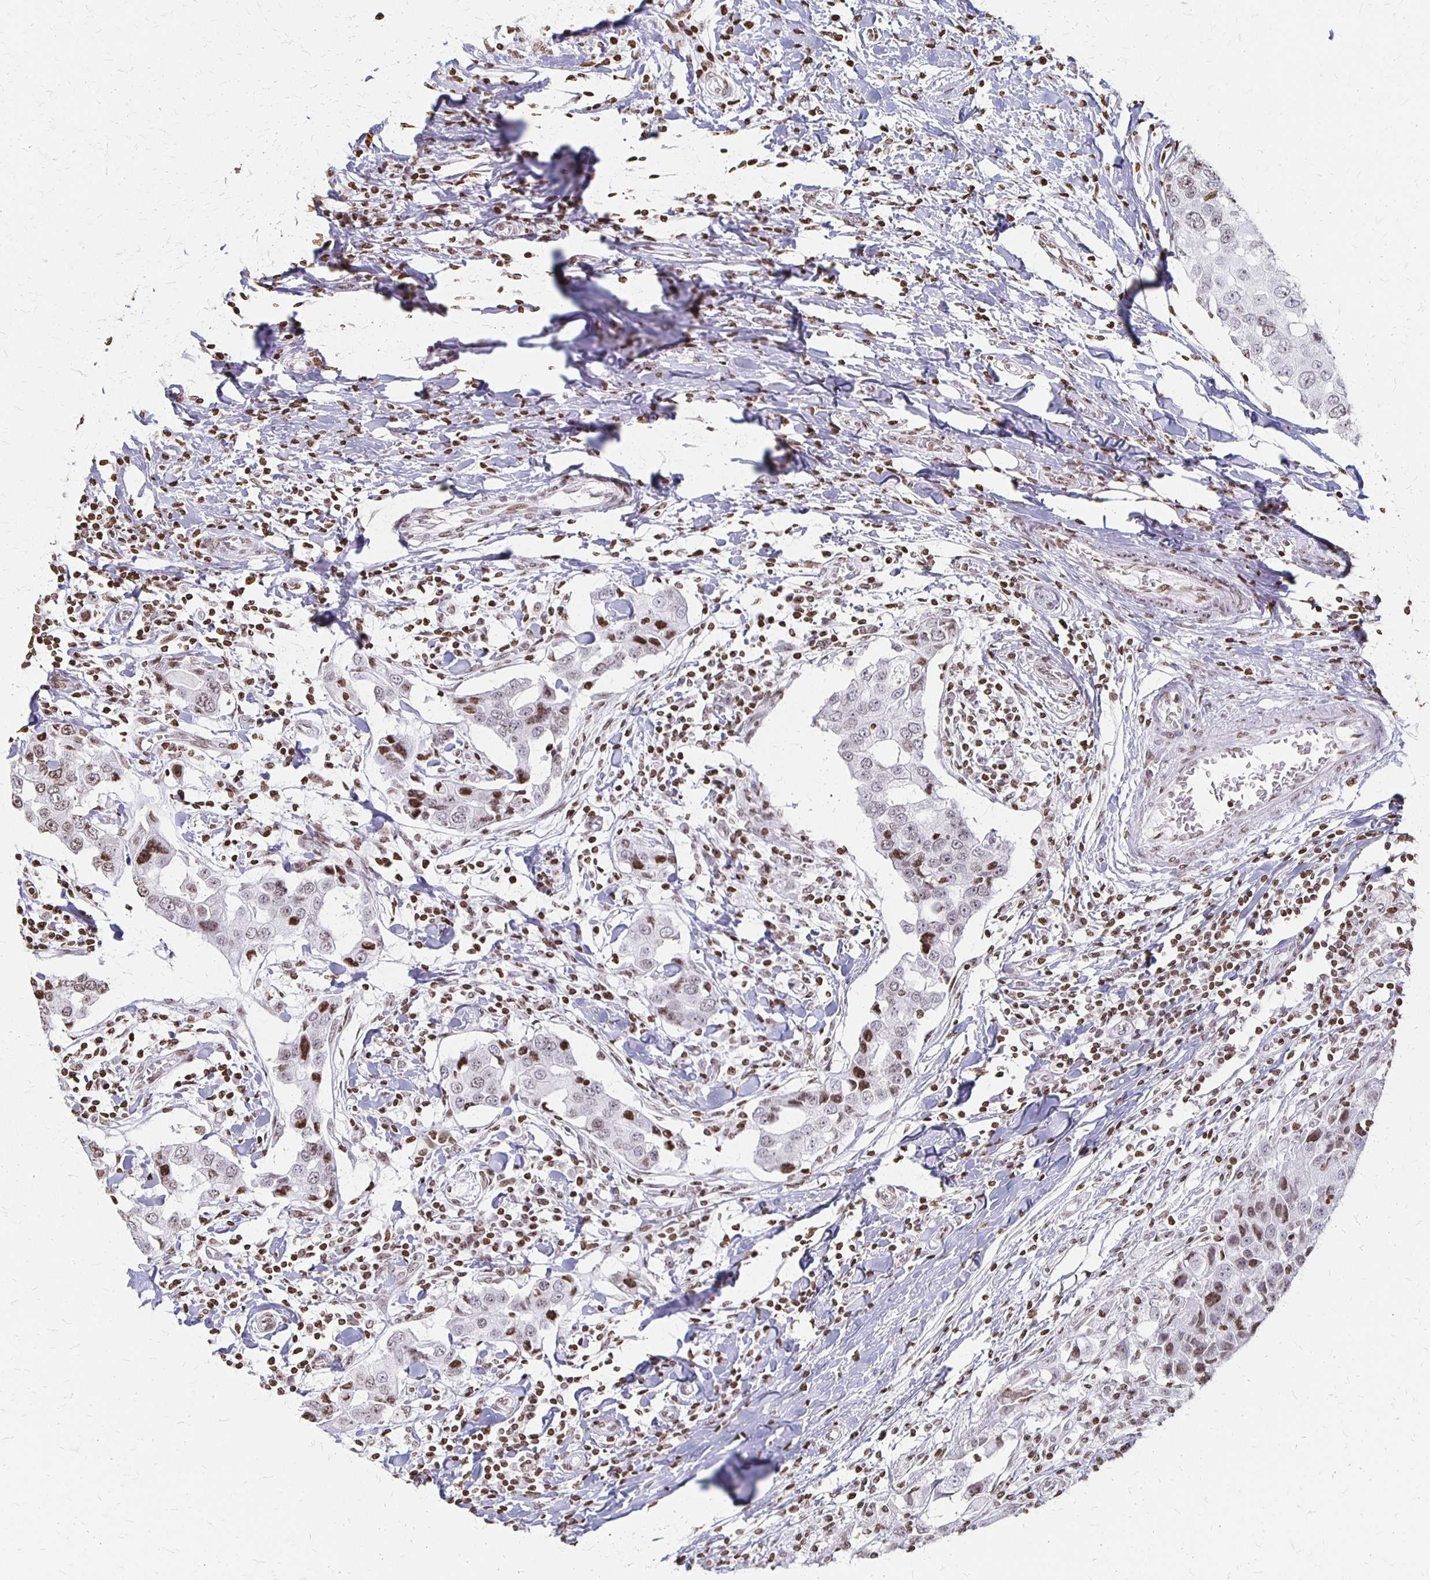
{"staining": {"intensity": "weak", "quantity": "25%-75%", "location": "nuclear"}, "tissue": "breast cancer", "cell_type": "Tumor cells", "image_type": "cancer", "snomed": [{"axis": "morphology", "description": "Duct carcinoma"}, {"axis": "topography", "description": "Breast"}], "caption": "Brown immunohistochemical staining in breast cancer shows weak nuclear positivity in approximately 25%-75% of tumor cells.", "gene": "ZNF280C", "patient": {"sex": "female", "age": 27}}